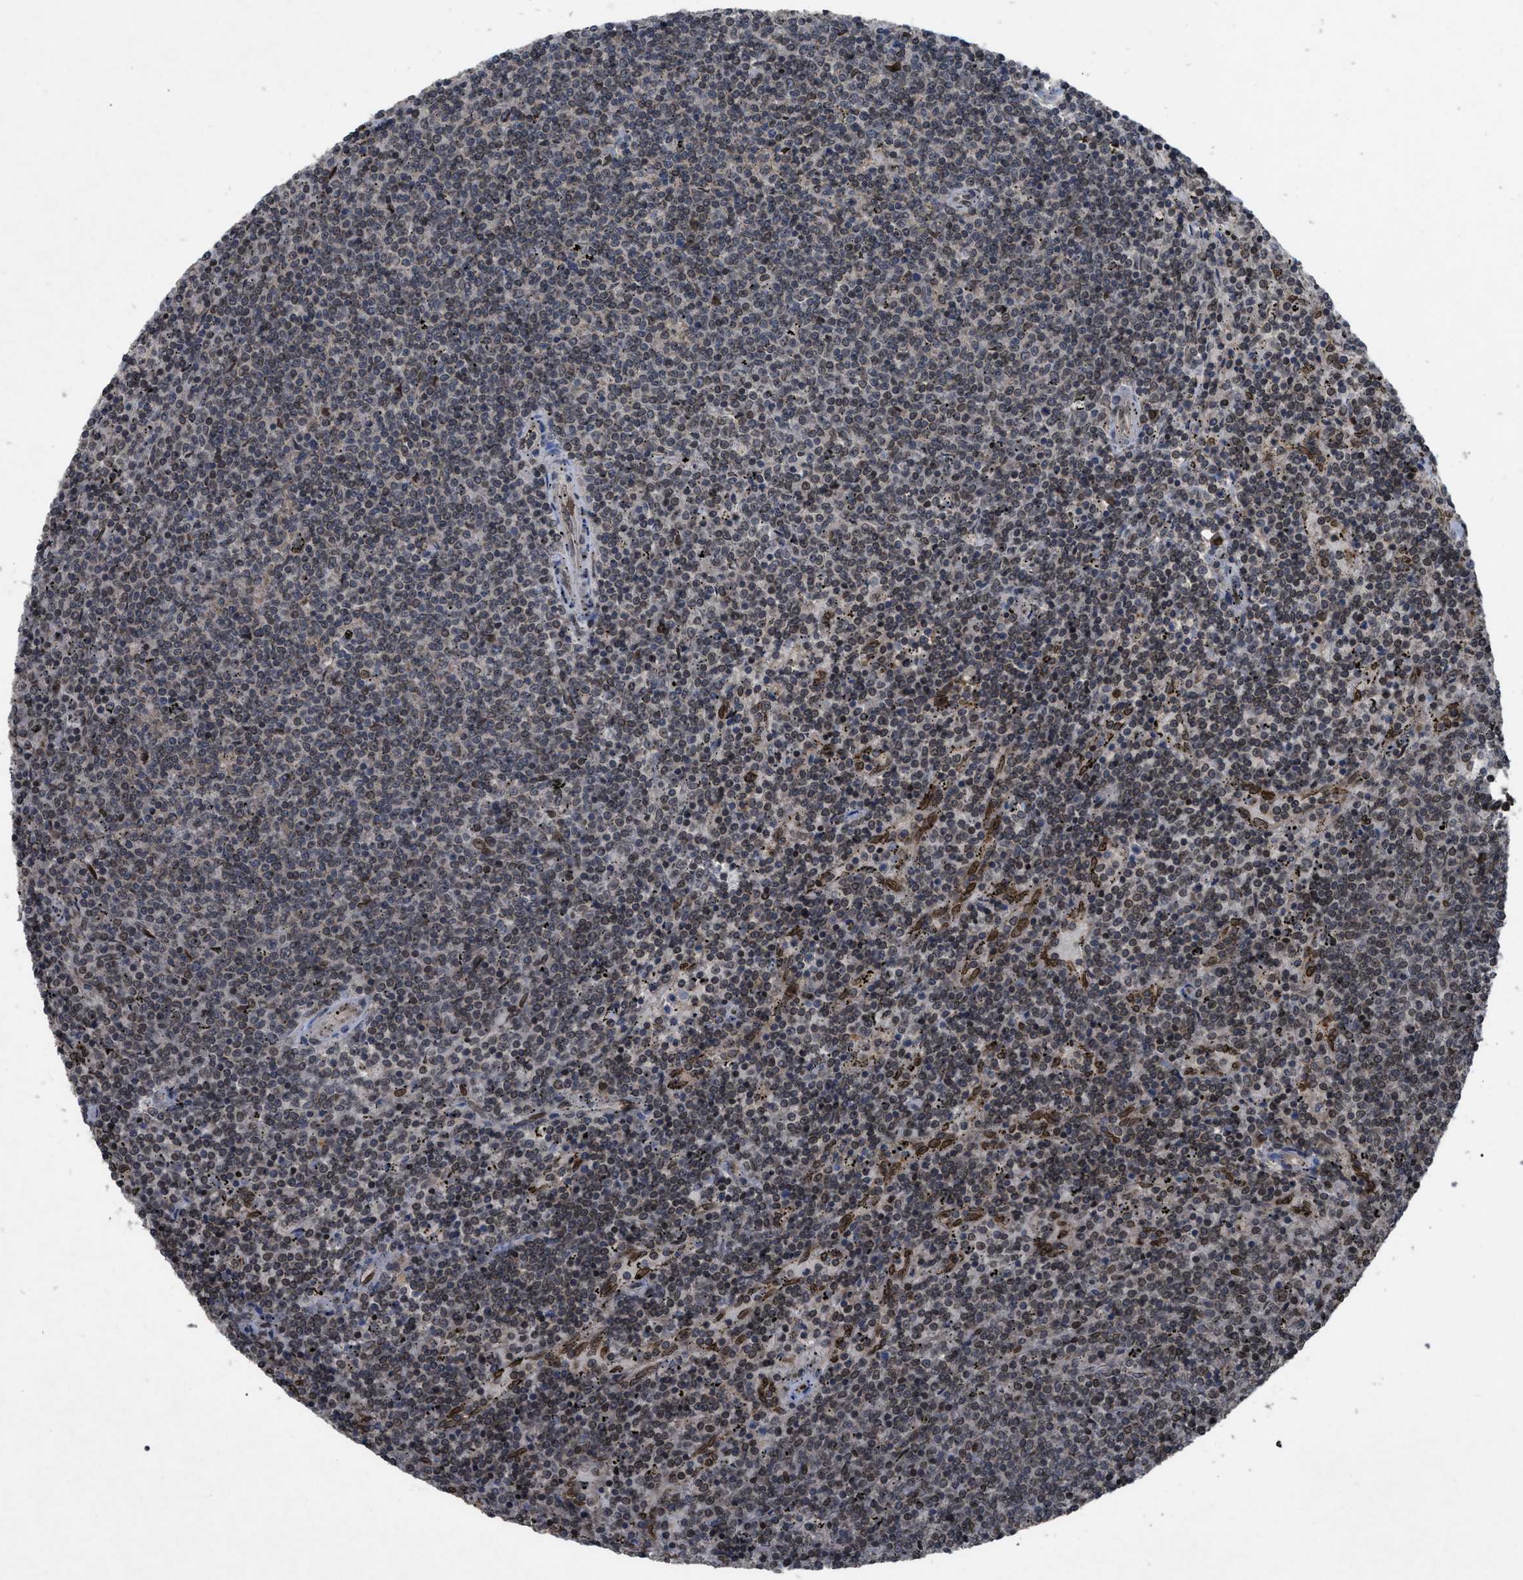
{"staining": {"intensity": "weak", "quantity": ">75%", "location": "nuclear"}, "tissue": "lymphoma", "cell_type": "Tumor cells", "image_type": "cancer", "snomed": [{"axis": "morphology", "description": "Malignant lymphoma, non-Hodgkin's type, Low grade"}, {"axis": "topography", "description": "Spleen"}], "caption": "Tumor cells exhibit low levels of weak nuclear staining in approximately >75% of cells in lymphoma. Immunohistochemistry (ihc) stains the protein in brown and the nuclei are stained blue.", "gene": "CRY1", "patient": {"sex": "female", "age": 50}}